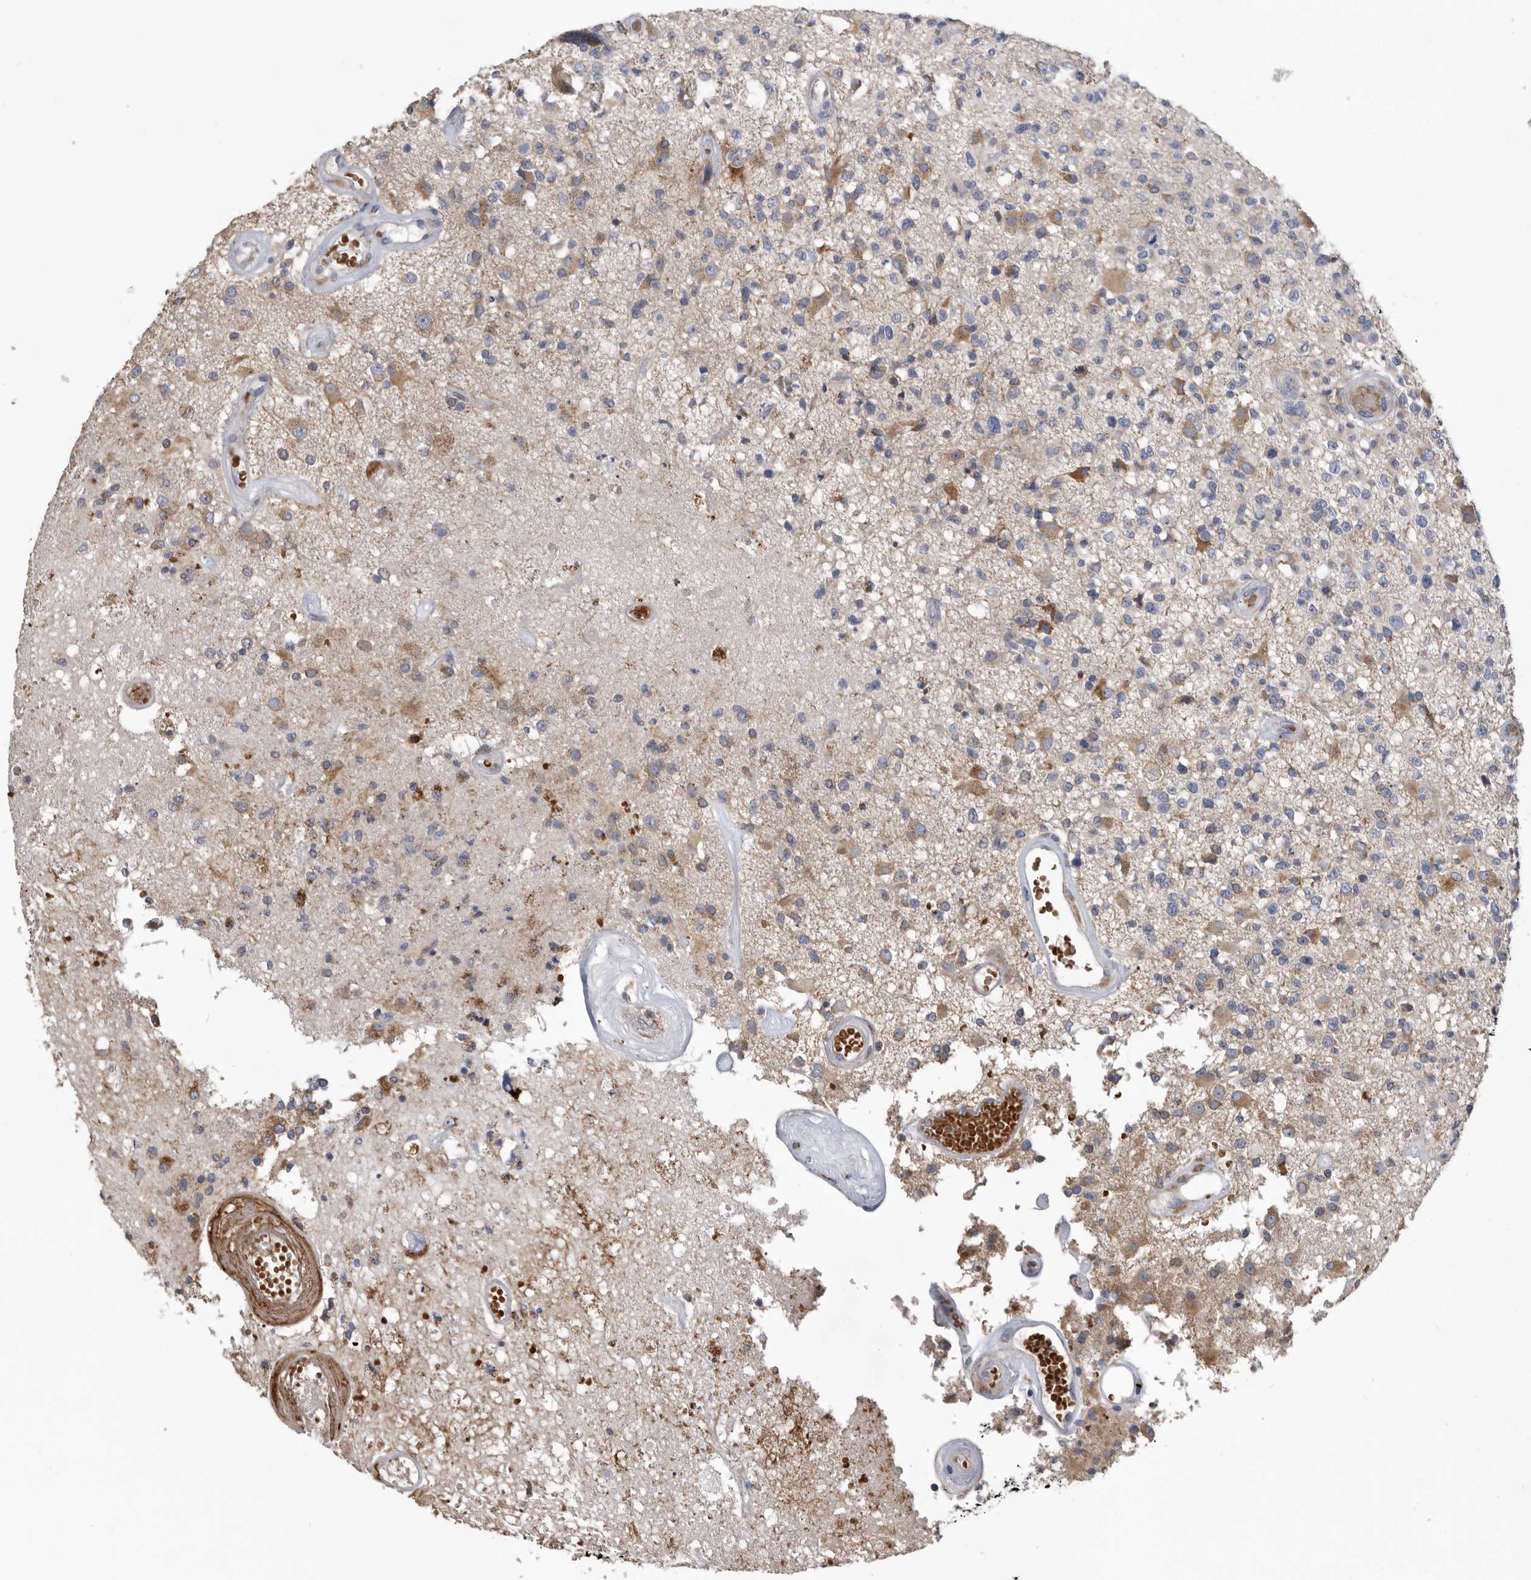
{"staining": {"intensity": "moderate", "quantity": "<25%", "location": "cytoplasmic/membranous"}, "tissue": "glioma", "cell_type": "Tumor cells", "image_type": "cancer", "snomed": [{"axis": "morphology", "description": "Glioma, malignant, High grade"}, {"axis": "morphology", "description": "Glioblastoma, NOS"}, {"axis": "topography", "description": "Brain"}], "caption": "Approximately <25% of tumor cells in human malignant glioma (high-grade) reveal moderate cytoplasmic/membranous protein positivity as visualized by brown immunohistochemical staining.", "gene": "CRISPLD2", "patient": {"sex": "male", "age": 60}}